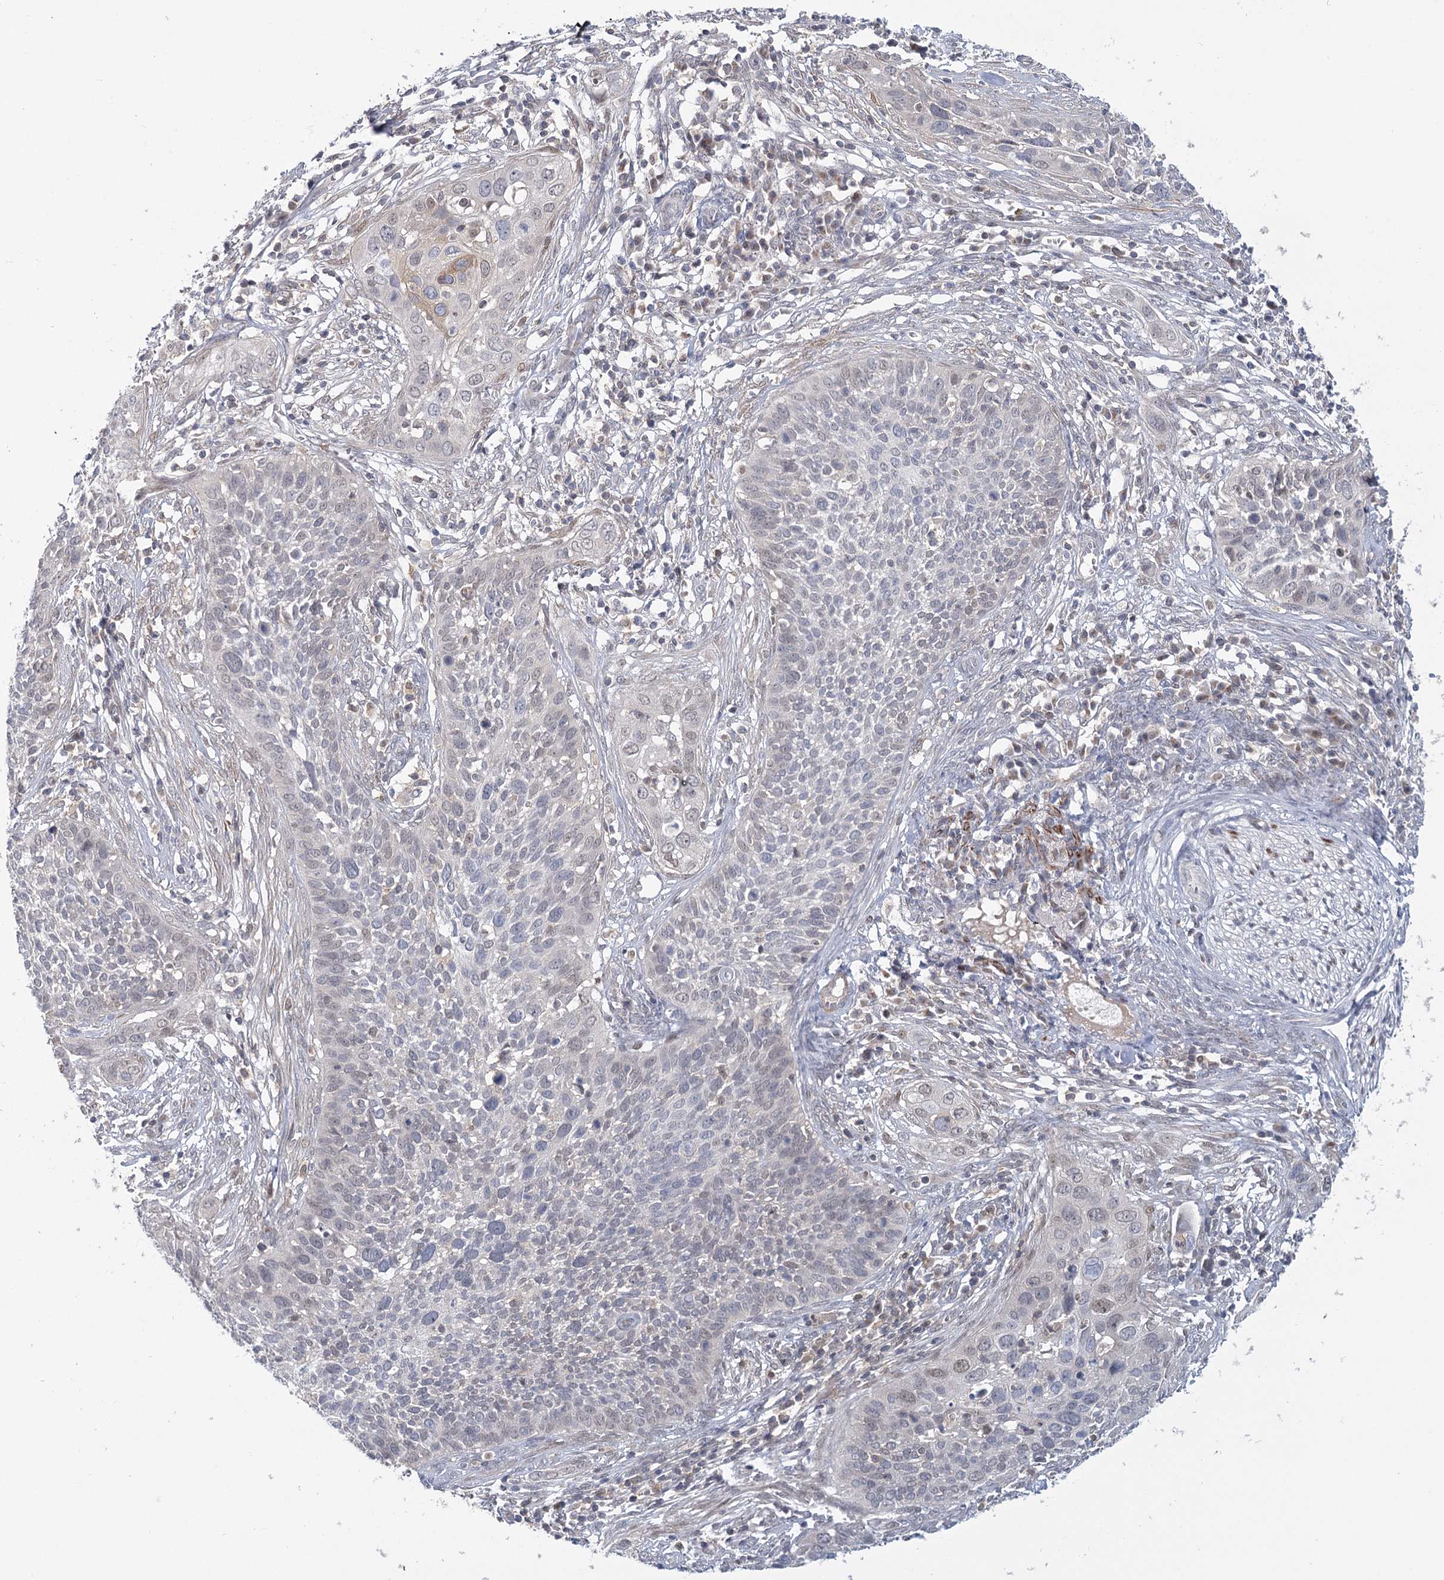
{"staining": {"intensity": "moderate", "quantity": "<25%", "location": "nuclear"}, "tissue": "cervical cancer", "cell_type": "Tumor cells", "image_type": "cancer", "snomed": [{"axis": "morphology", "description": "Squamous cell carcinoma, NOS"}, {"axis": "topography", "description": "Cervix"}], "caption": "Cervical cancer stained for a protein displays moderate nuclear positivity in tumor cells.", "gene": "USP11", "patient": {"sex": "female", "age": 34}}